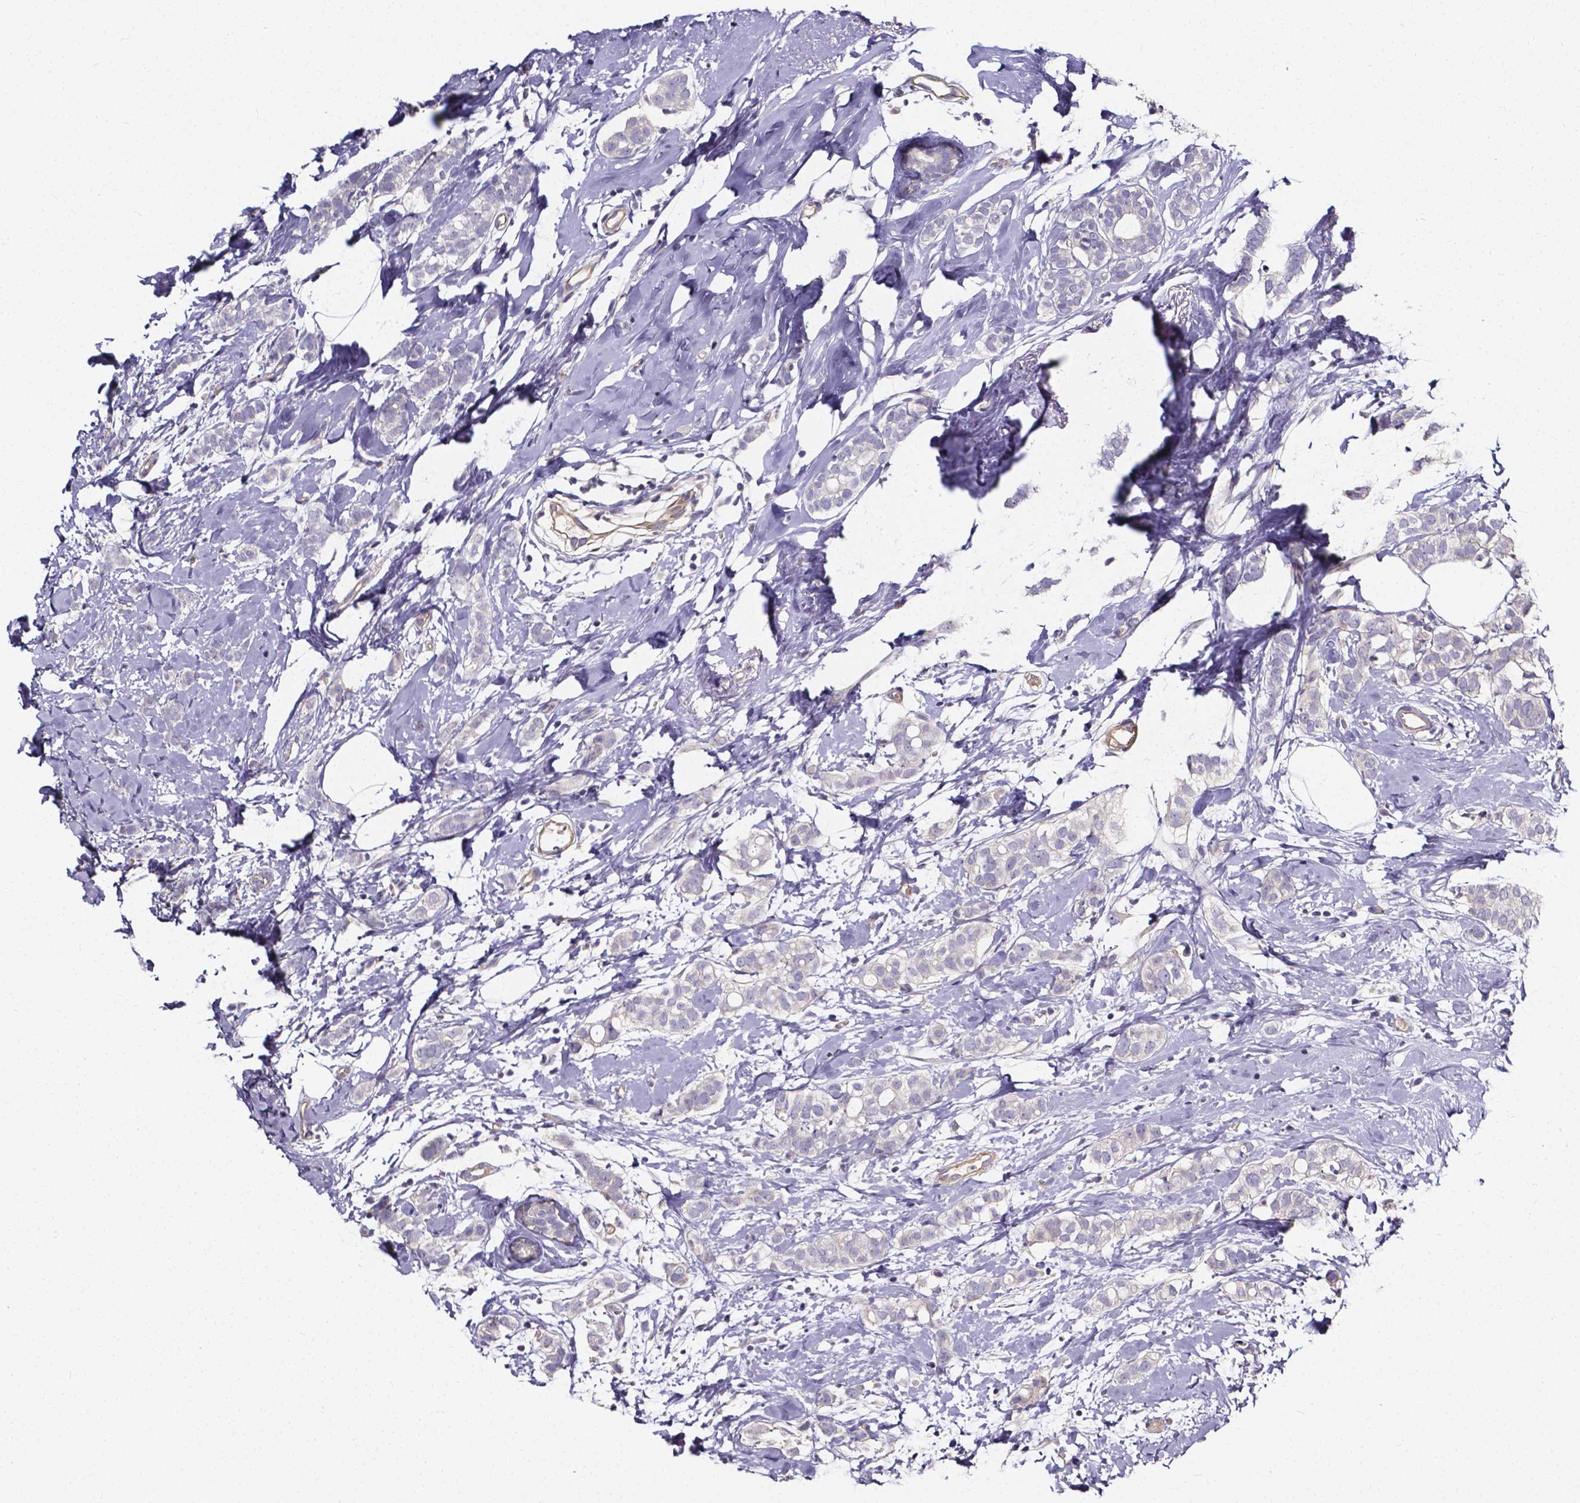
{"staining": {"intensity": "negative", "quantity": "none", "location": "none"}, "tissue": "breast cancer", "cell_type": "Tumor cells", "image_type": "cancer", "snomed": [{"axis": "morphology", "description": "Duct carcinoma"}, {"axis": "topography", "description": "Breast"}], "caption": "Histopathology image shows no significant protein positivity in tumor cells of breast intraductal carcinoma.", "gene": "CACNG8", "patient": {"sex": "female", "age": 40}}